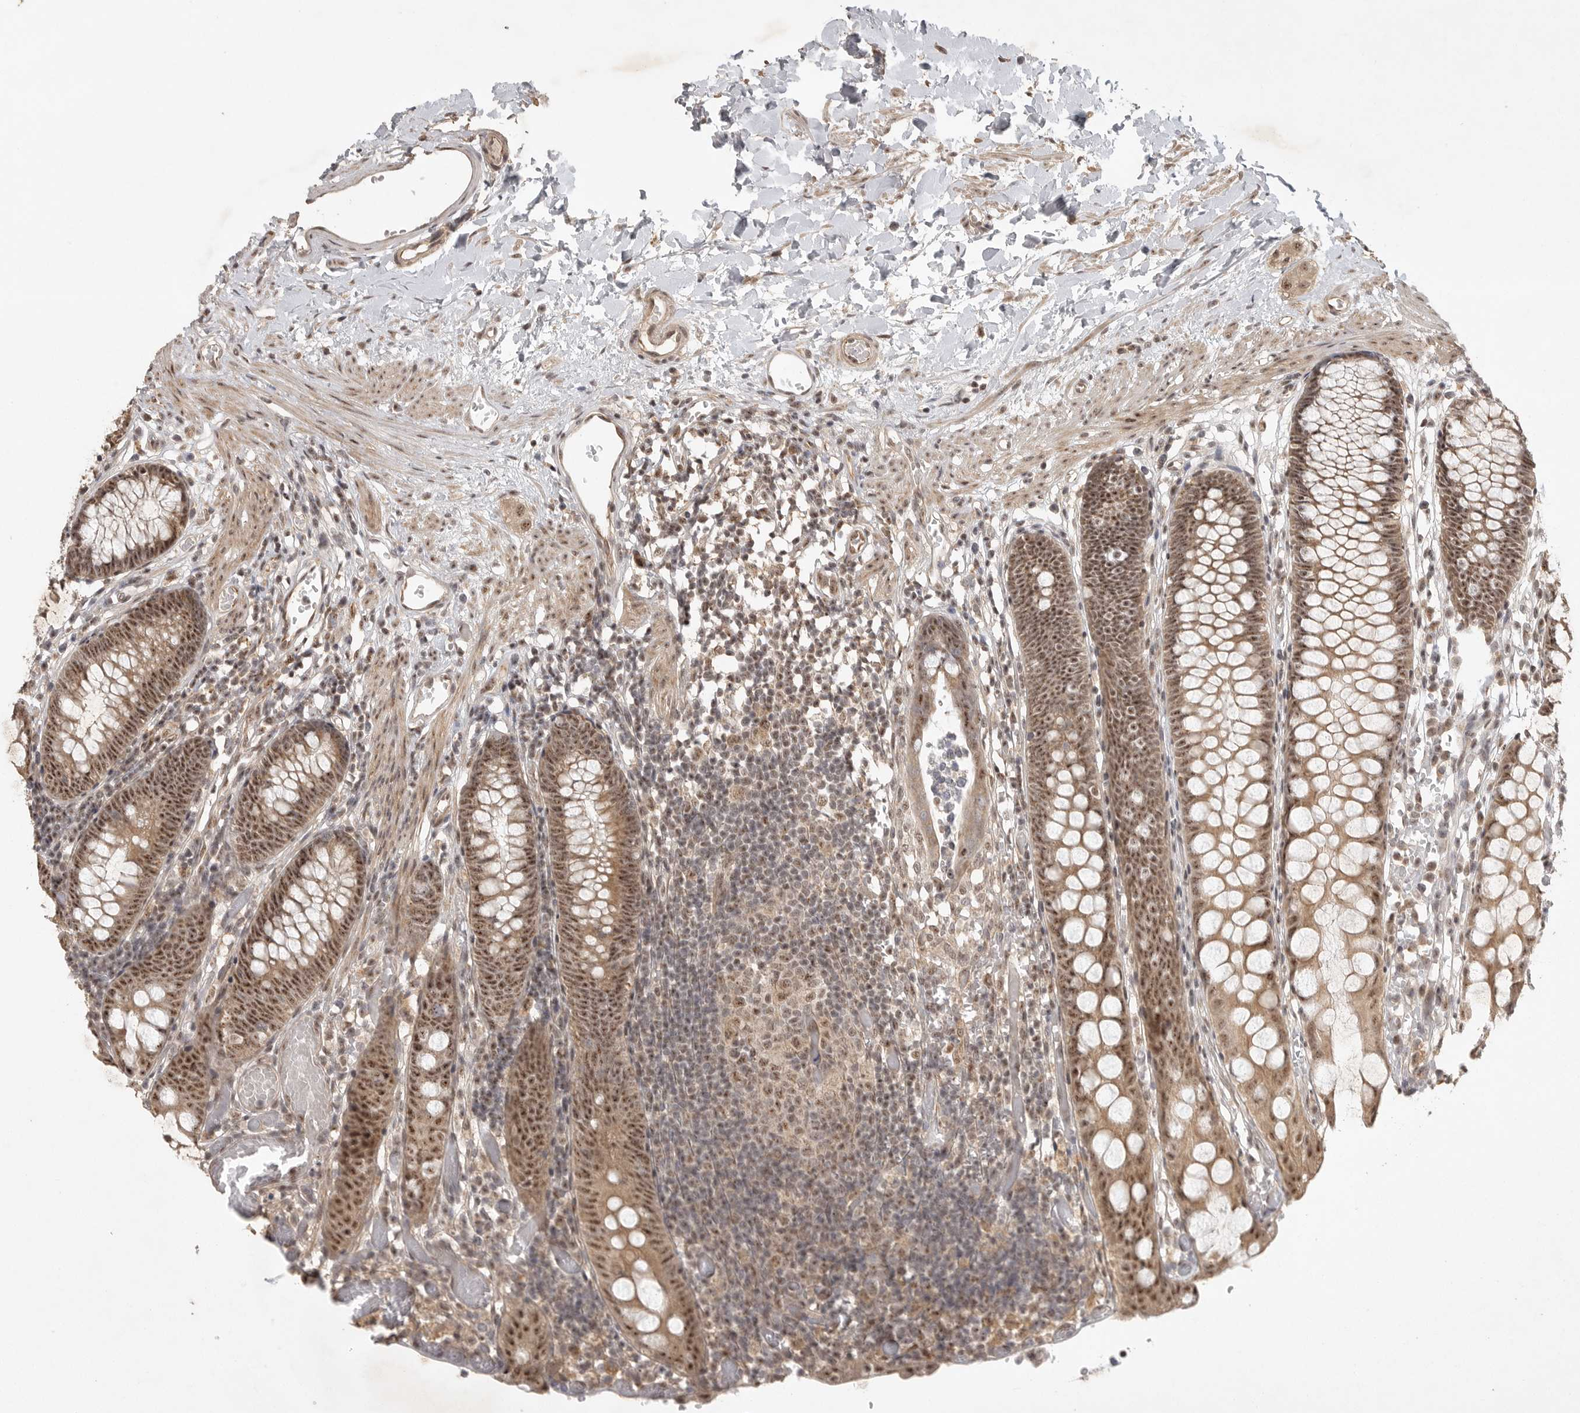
{"staining": {"intensity": "moderate", "quantity": ">75%", "location": "cytoplasmic/membranous,nuclear"}, "tissue": "colon", "cell_type": "Endothelial cells", "image_type": "normal", "snomed": [{"axis": "morphology", "description": "Normal tissue, NOS"}, {"axis": "topography", "description": "Colon"}], "caption": "Protein staining reveals moderate cytoplasmic/membranous,nuclear expression in approximately >75% of endothelial cells in unremarkable colon. (Brightfield microscopy of DAB IHC at high magnification).", "gene": "POMP", "patient": {"sex": "male", "age": 14}}